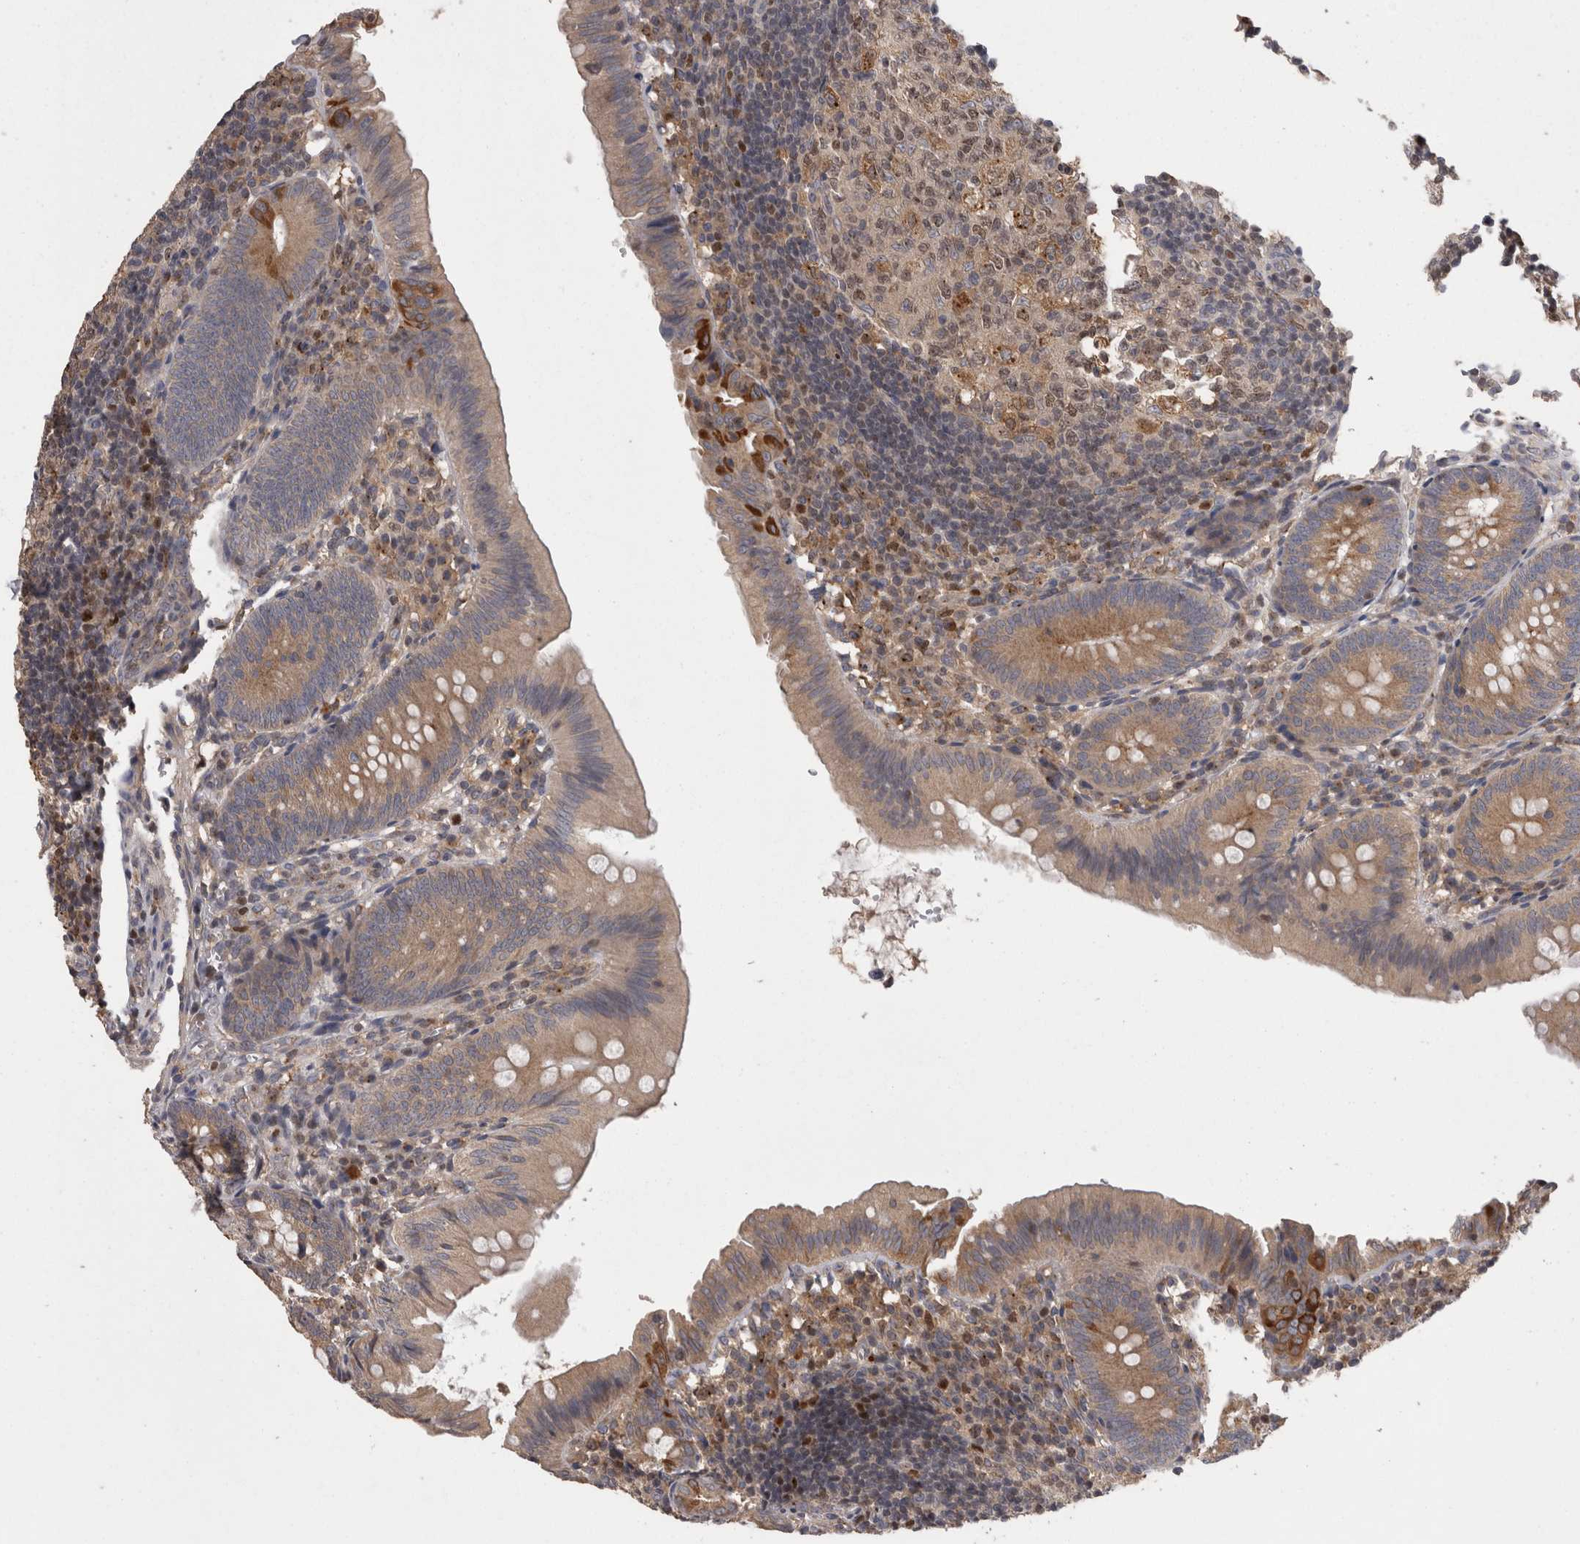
{"staining": {"intensity": "moderate", "quantity": ">75%", "location": "cytoplasmic/membranous"}, "tissue": "appendix", "cell_type": "Glandular cells", "image_type": "normal", "snomed": [{"axis": "morphology", "description": "Normal tissue, NOS"}, {"axis": "topography", "description": "Appendix"}], "caption": "Immunohistochemistry (IHC) micrograph of unremarkable appendix: human appendix stained using IHC reveals medium levels of moderate protein expression localized specifically in the cytoplasmic/membranous of glandular cells, appearing as a cytoplasmic/membranous brown color.", "gene": "PCM1", "patient": {"sex": "male", "age": 1}}